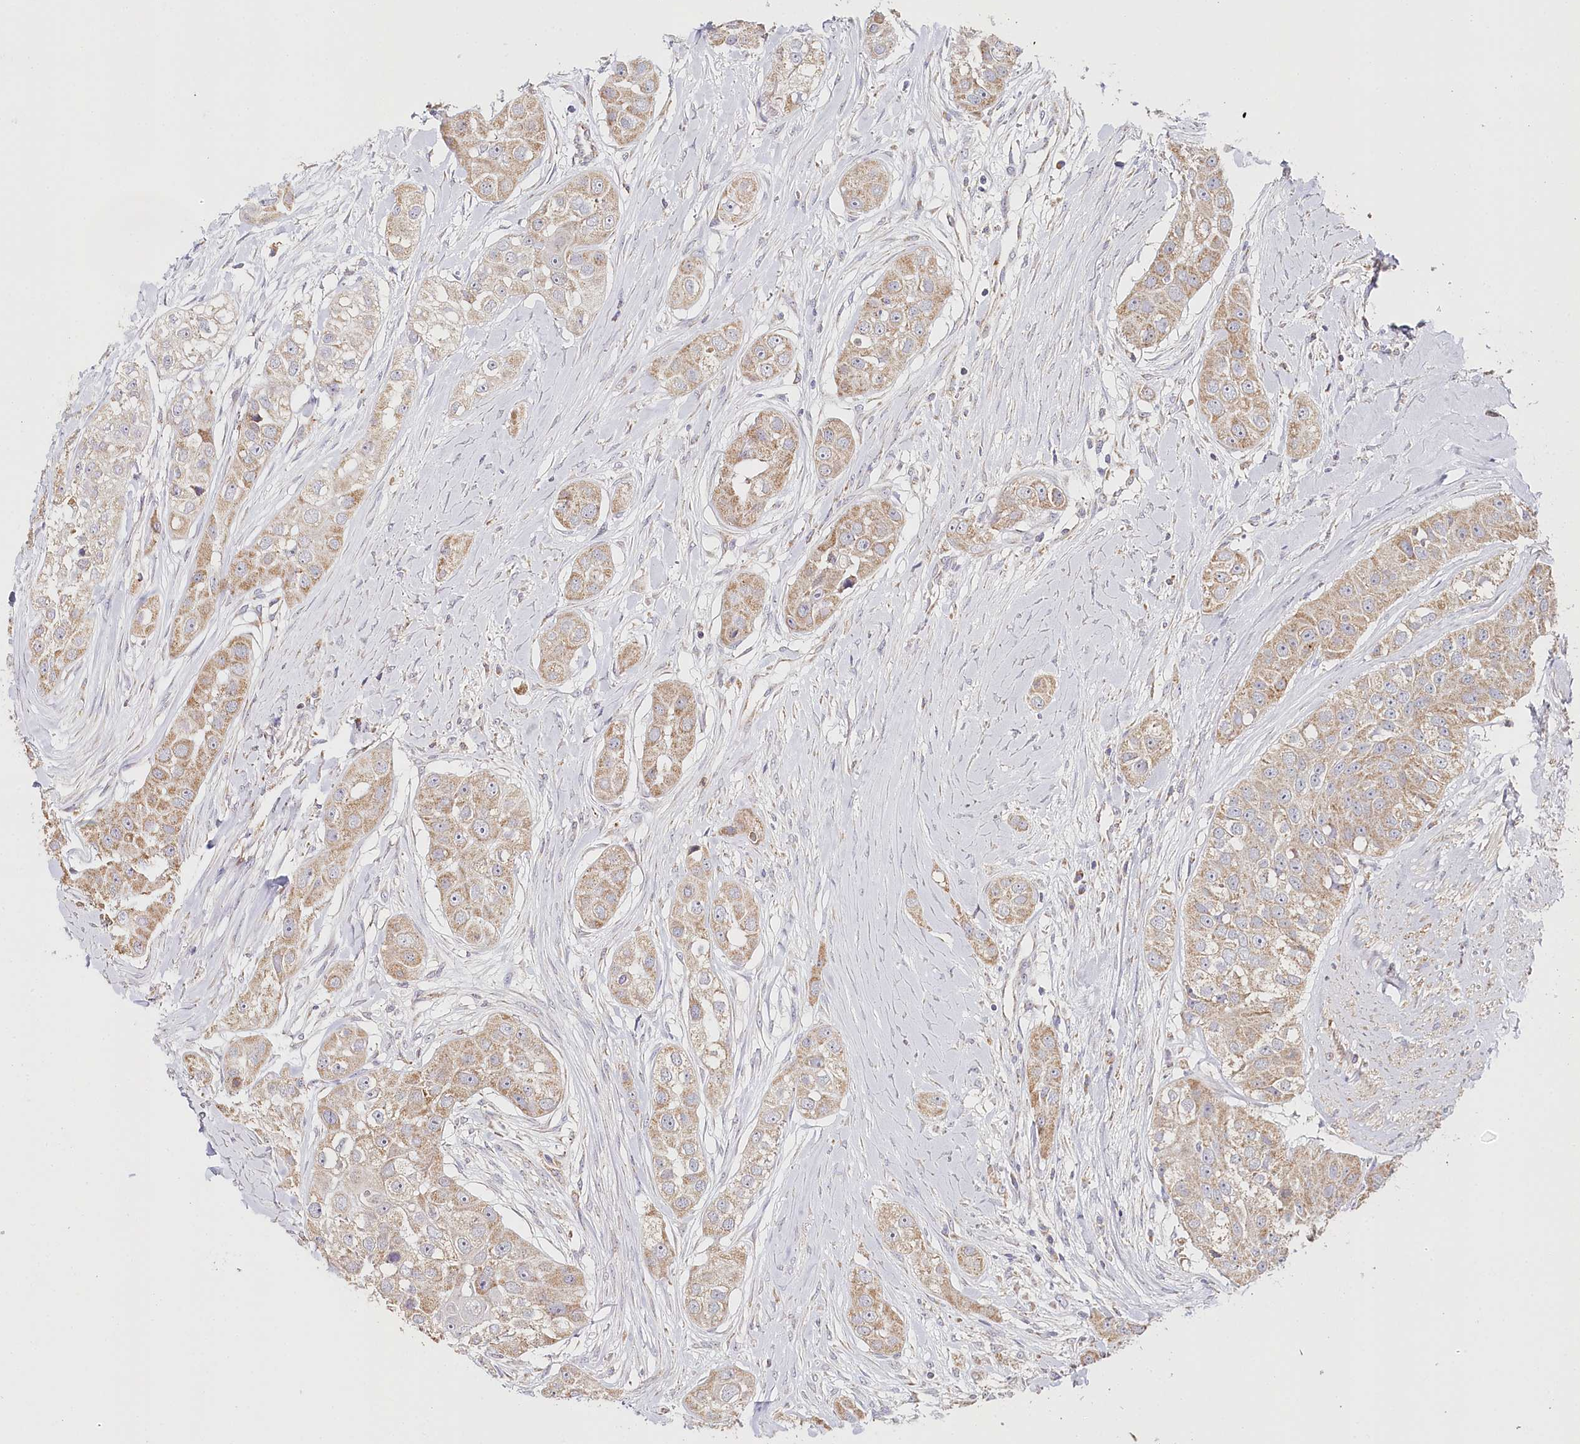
{"staining": {"intensity": "weak", "quantity": ">75%", "location": "cytoplasmic/membranous"}, "tissue": "head and neck cancer", "cell_type": "Tumor cells", "image_type": "cancer", "snomed": [{"axis": "morphology", "description": "Normal tissue, NOS"}, {"axis": "morphology", "description": "Squamous cell carcinoma, NOS"}, {"axis": "topography", "description": "Skeletal muscle"}, {"axis": "topography", "description": "Head-Neck"}], "caption": "IHC micrograph of head and neck cancer stained for a protein (brown), which exhibits low levels of weak cytoplasmic/membranous positivity in approximately >75% of tumor cells.", "gene": "MMP25", "patient": {"sex": "male", "age": 51}}